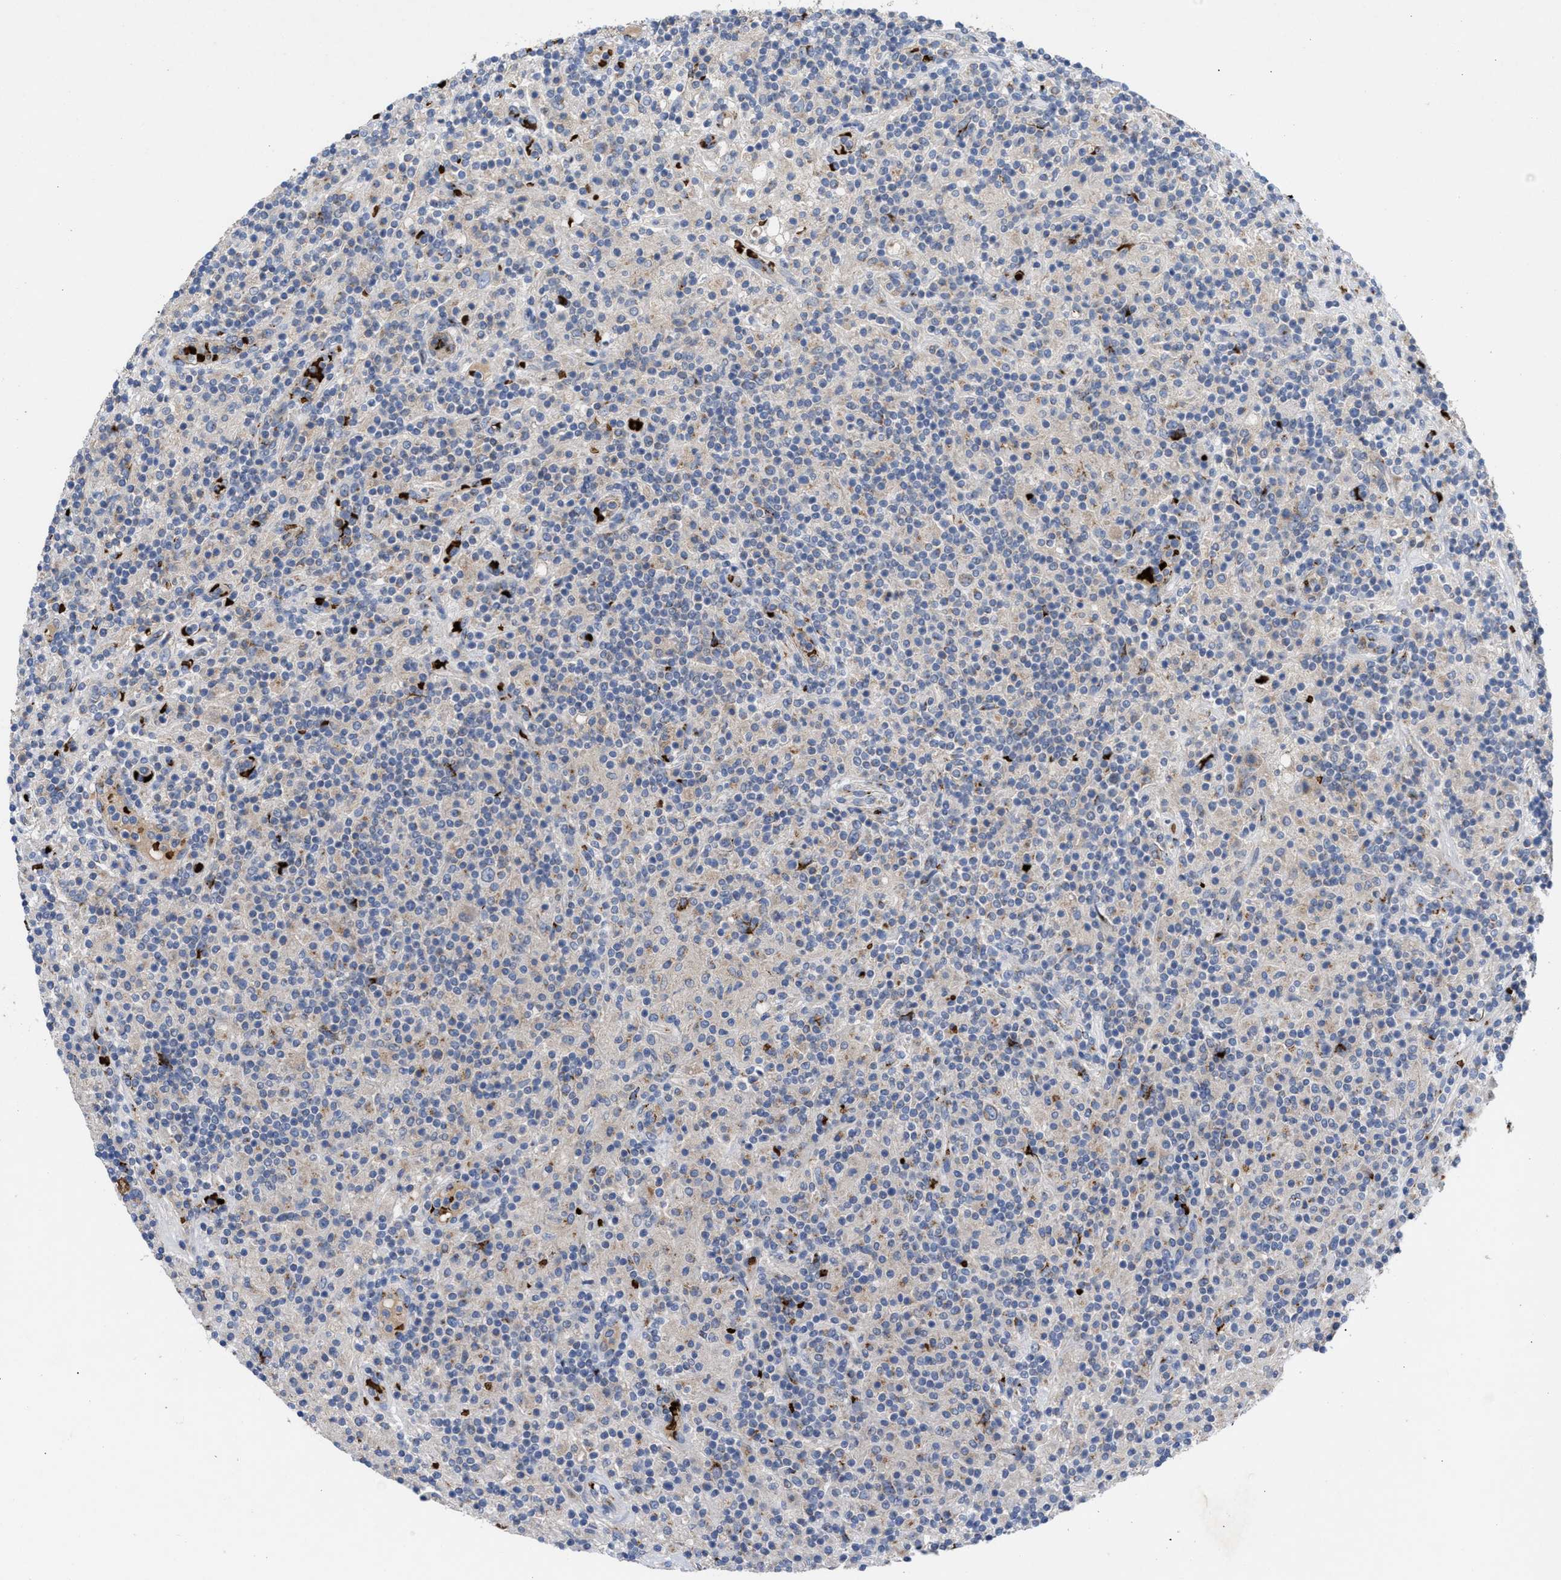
{"staining": {"intensity": "moderate", "quantity": "<25%", "location": "cytoplasmic/membranous"}, "tissue": "lymphoma", "cell_type": "Tumor cells", "image_type": "cancer", "snomed": [{"axis": "morphology", "description": "Hodgkin's disease, NOS"}, {"axis": "topography", "description": "Lymph node"}], "caption": "DAB immunohistochemical staining of human lymphoma shows moderate cytoplasmic/membranous protein positivity in about <25% of tumor cells.", "gene": "CCL2", "patient": {"sex": "male", "age": 70}}